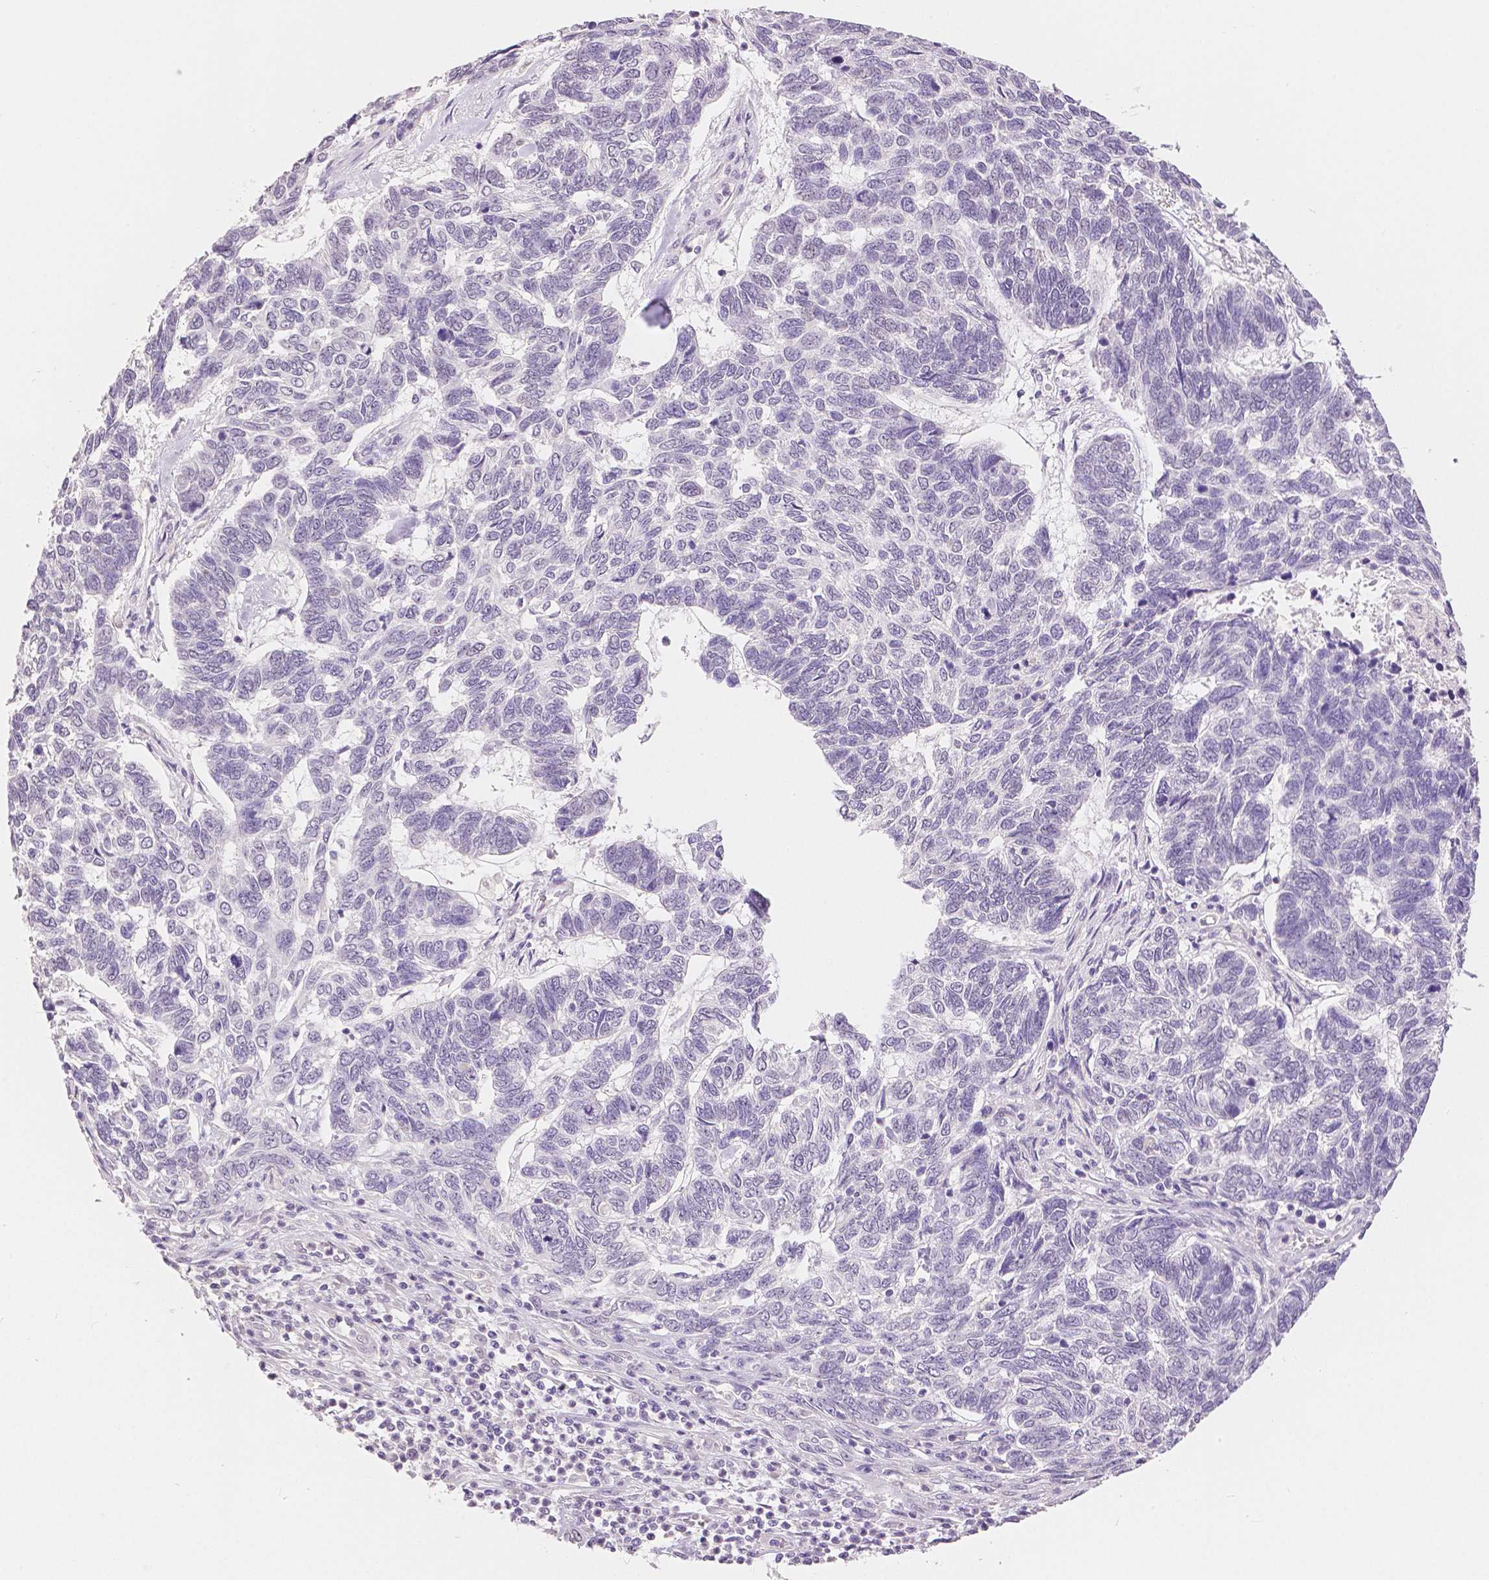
{"staining": {"intensity": "negative", "quantity": "none", "location": "none"}, "tissue": "skin cancer", "cell_type": "Tumor cells", "image_type": "cancer", "snomed": [{"axis": "morphology", "description": "Basal cell carcinoma"}, {"axis": "topography", "description": "Skin"}], "caption": "An IHC histopathology image of skin cancer is shown. There is no staining in tumor cells of skin cancer. (Brightfield microscopy of DAB (3,3'-diaminobenzidine) immunohistochemistry (IHC) at high magnification).", "gene": "OCLN", "patient": {"sex": "female", "age": 65}}